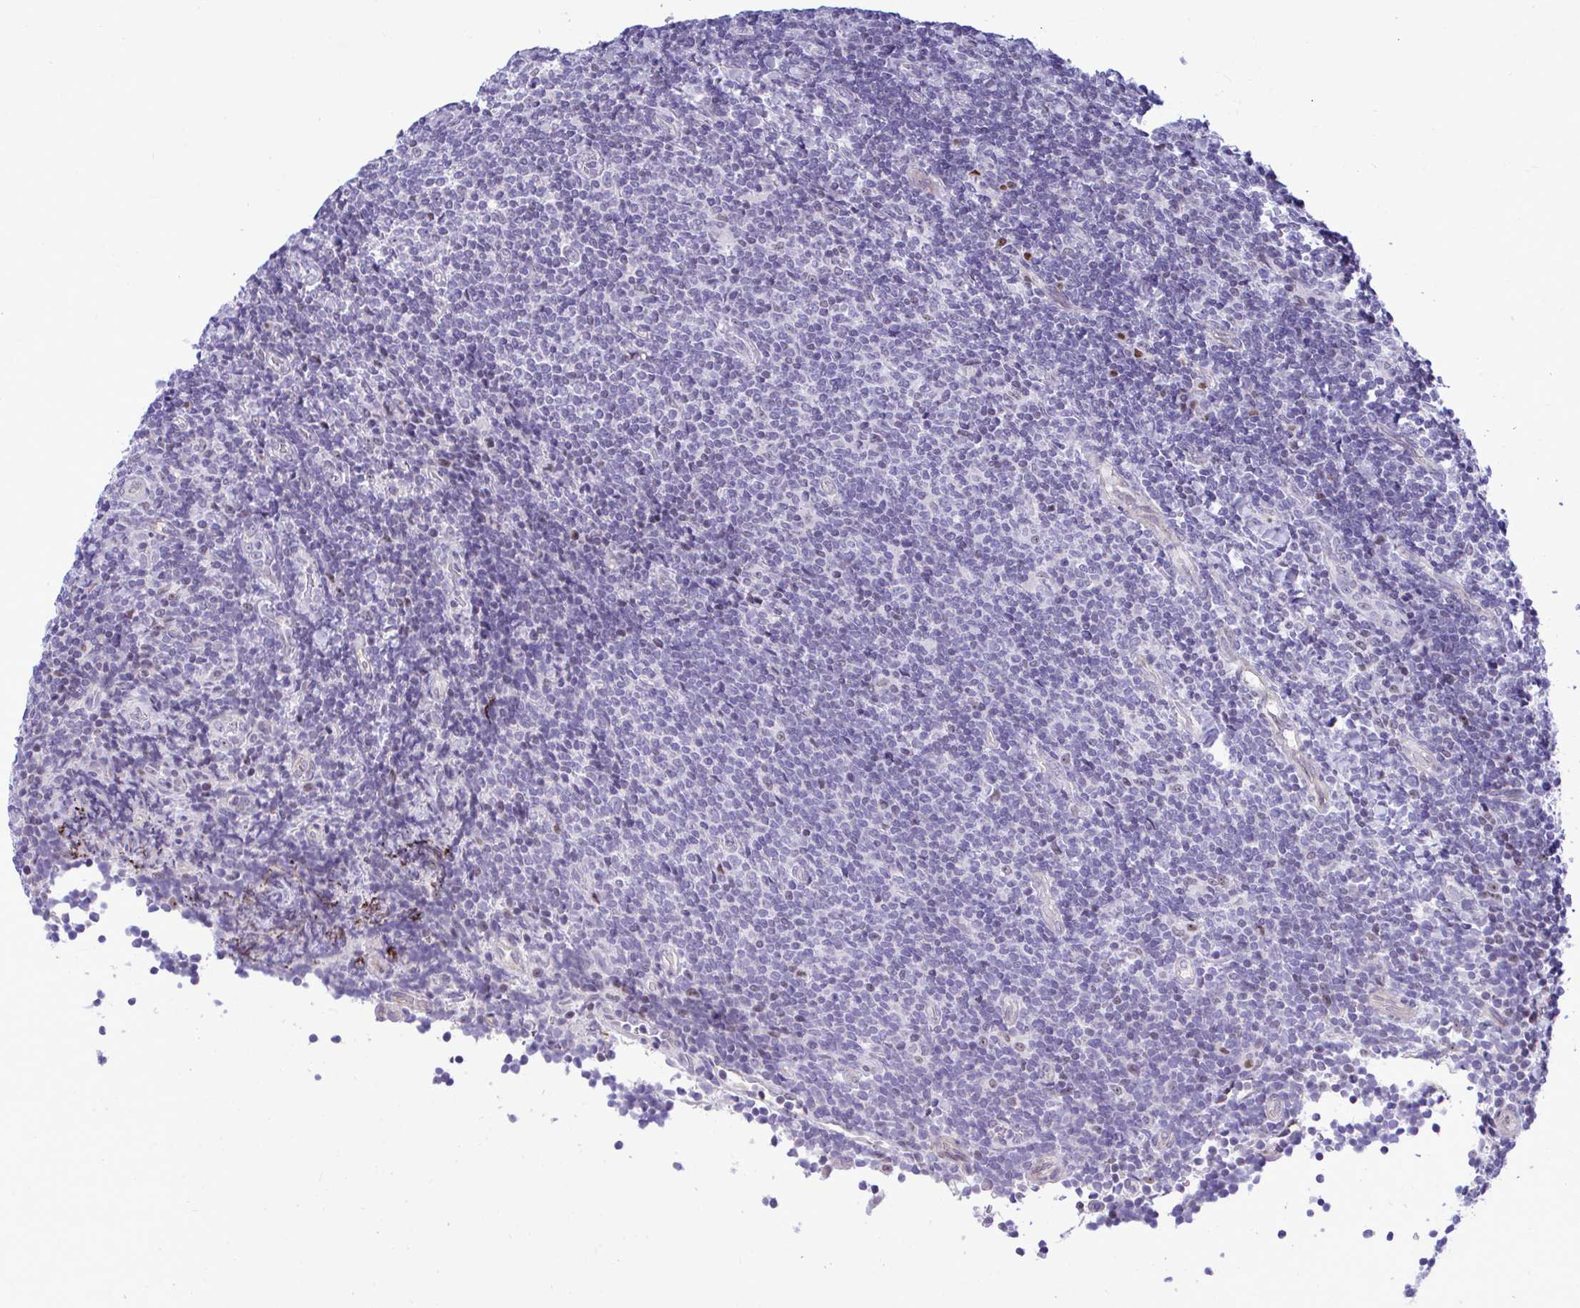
{"staining": {"intensity": "negative", "quantity": "none", "location": "none"}, "tissue": "lymphoma", "cell_type": "Tumor cells", "image_type": "cancer", "snomed": [{"axis": "morphology", "description": "Malignant lymphoma, non-Hodgkin's type, Low grade"}, {"axis": "topography", "description": "Lymph node"}], "caption": "A high-resolution image shows IHC staining of lymphoma, which shows no significant positivity in tumor cells.", "gene": "SLC25A51", "patient": {"sex": "male", "age": 52}}